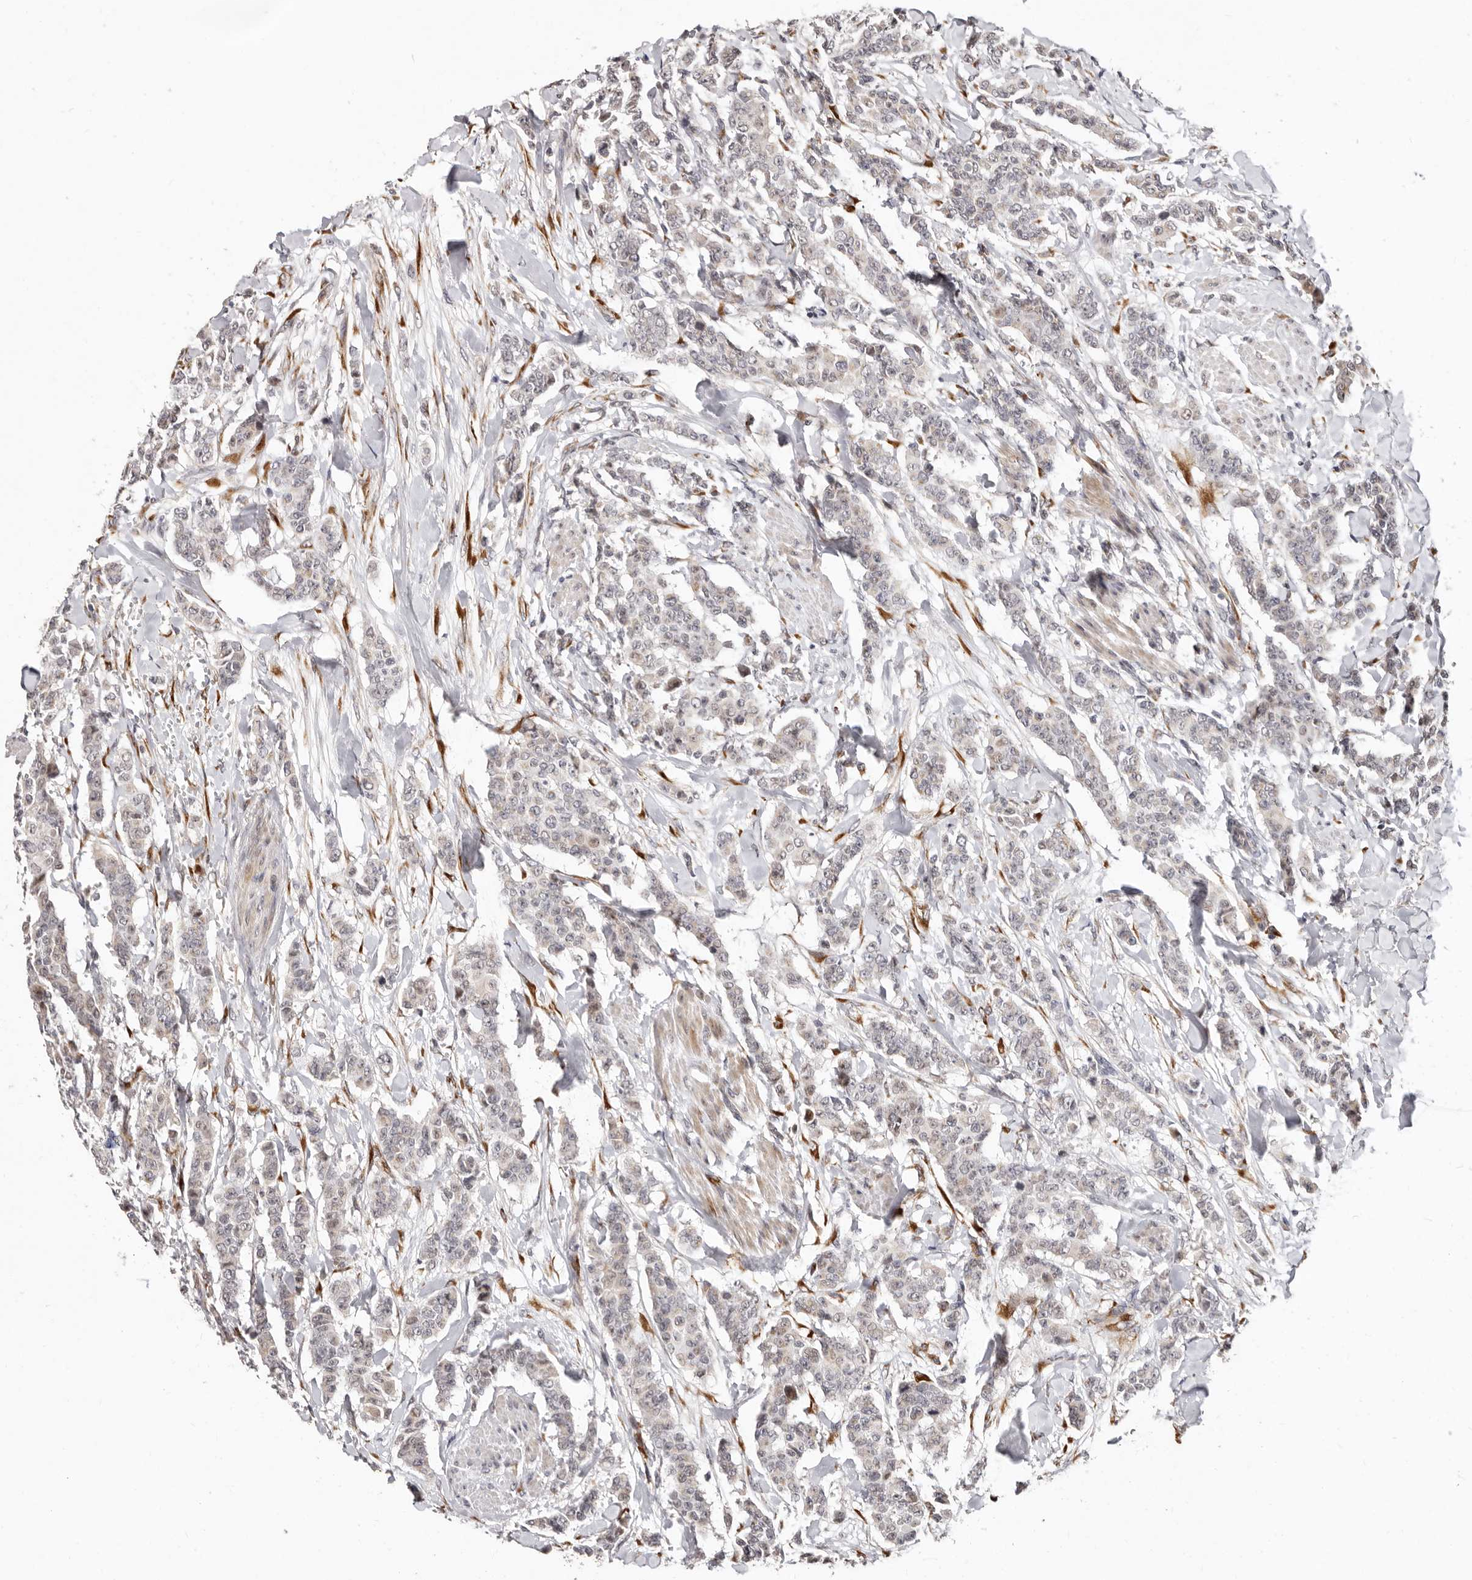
{"staining": {"intensity": "weak", "quantity": "25%-75%", "location": "cytoplasmic/membranous,nuclear"}, "tissue": "breast cancer", "cell_type": "Tumor cells", "image_type": "cancer", "snomed": [{"axis": "morphology", "description": "Duct carcinoma"}, {"axis": "topography", "description": "Breast"}], "caption": "Immunohistochemistry (DAB (3,3'-diaminobenzidine)) staining of invasive ductal carcinoma (breast) reveals weak cytoplasmic/membranous and nuclear protein positivity in approximately 25%-75% of tumor cells.", "gene": "SRCAP", "patient": {"sex": "female", "age": 40}}